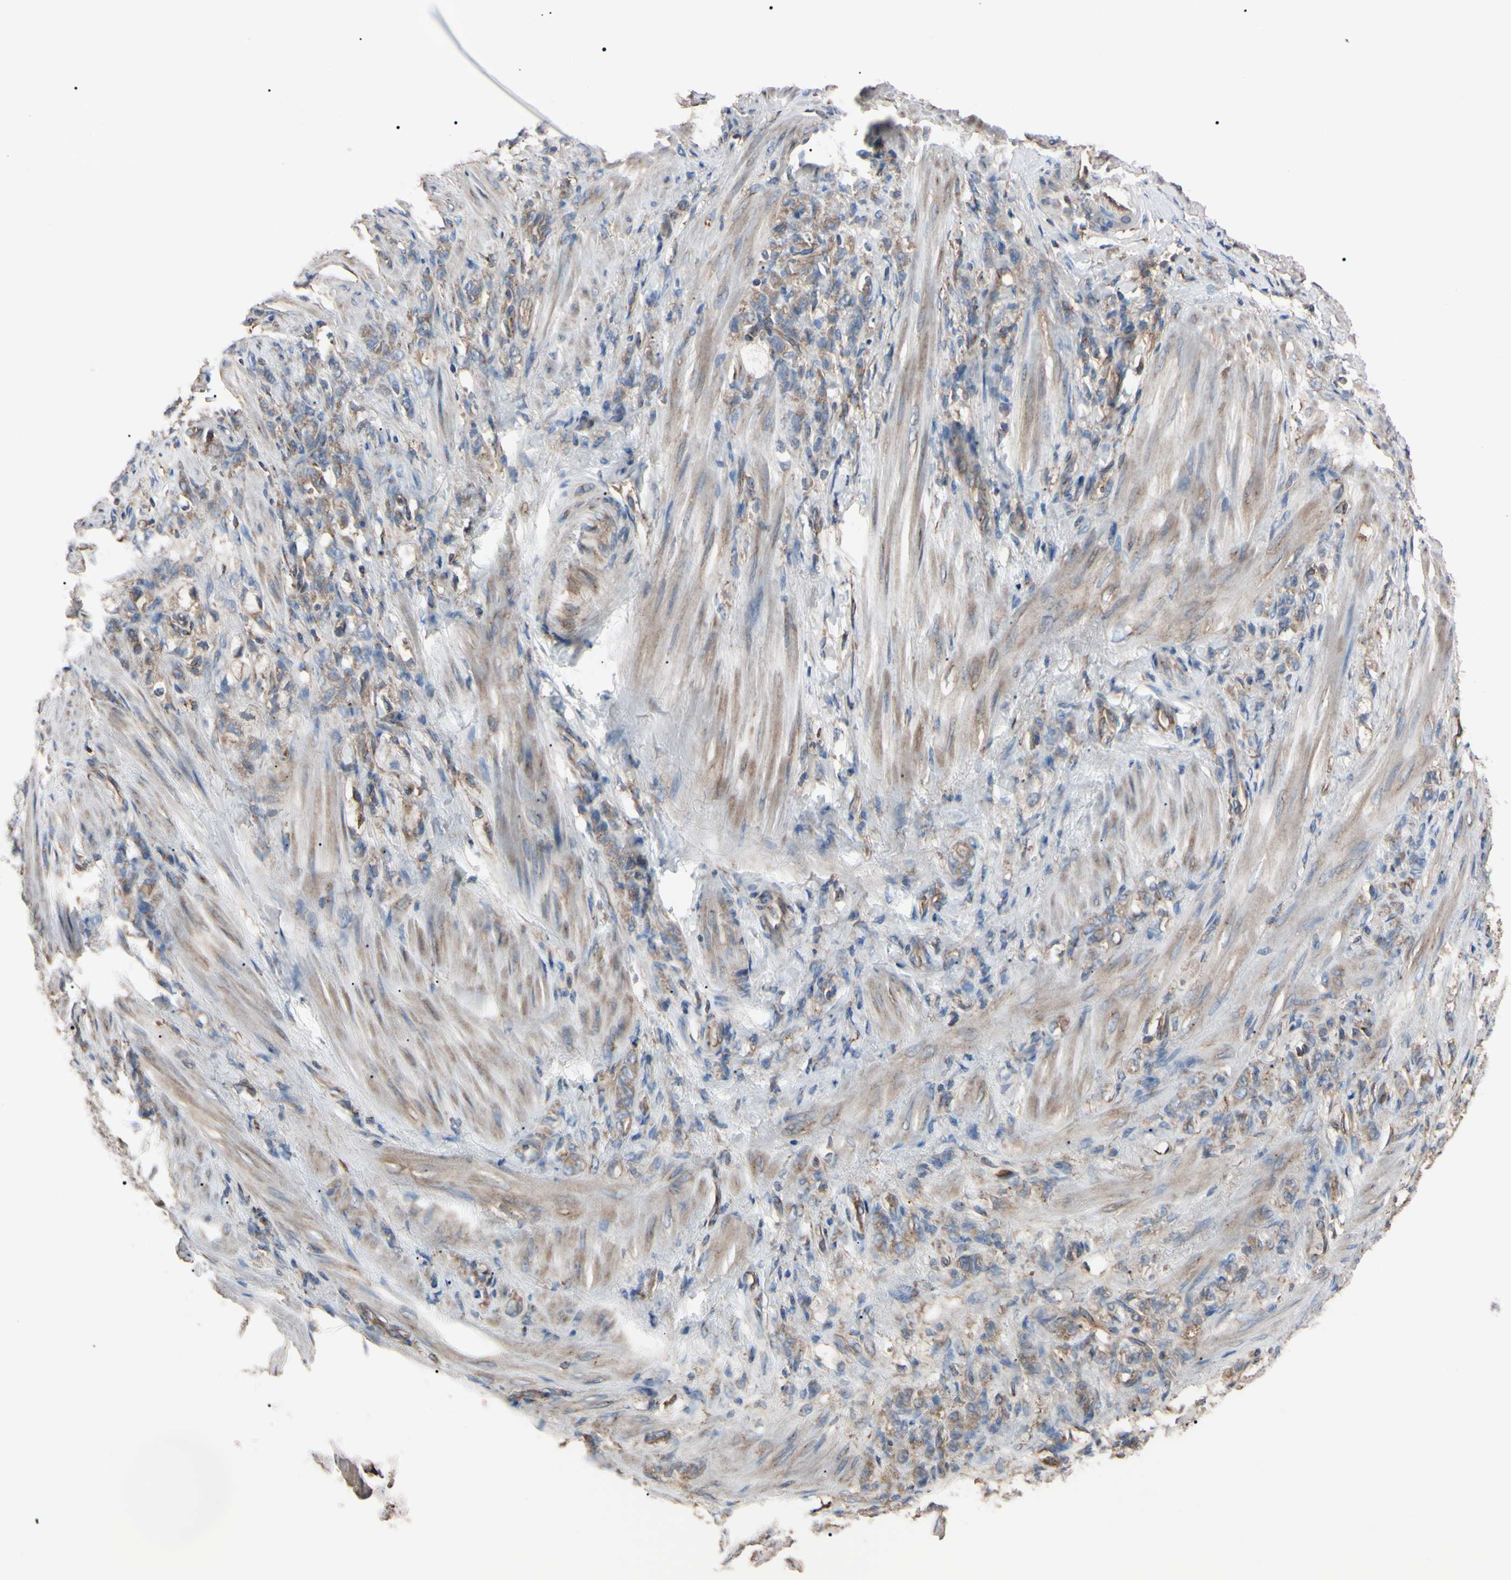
{"staining": {"intensity": "weak", "quantity": ">75%", "location": "cytoplasmic/membranous"}, "tissue": "stomach cancer", "cell_type": "Tumor cells", "image_type": "cancer", "snomed": [{"axis": "morphology", "description": "Adenocarcinoma, NOS"}, {"axis": "topography", "description": "Stomach"}], "caption": "Tumor cells display low levels of weak cytoplasmic/membranous positivity in about >75% of cells in stomach adenocarcinoma. The staining was performed using DAB to visualize the protein expression in brown, while the nuclei were stained in blue with hematoxylin (Magnification: 20x).", "gene": "PRKACA", "patient": {"sex": "male", "age": 82}}